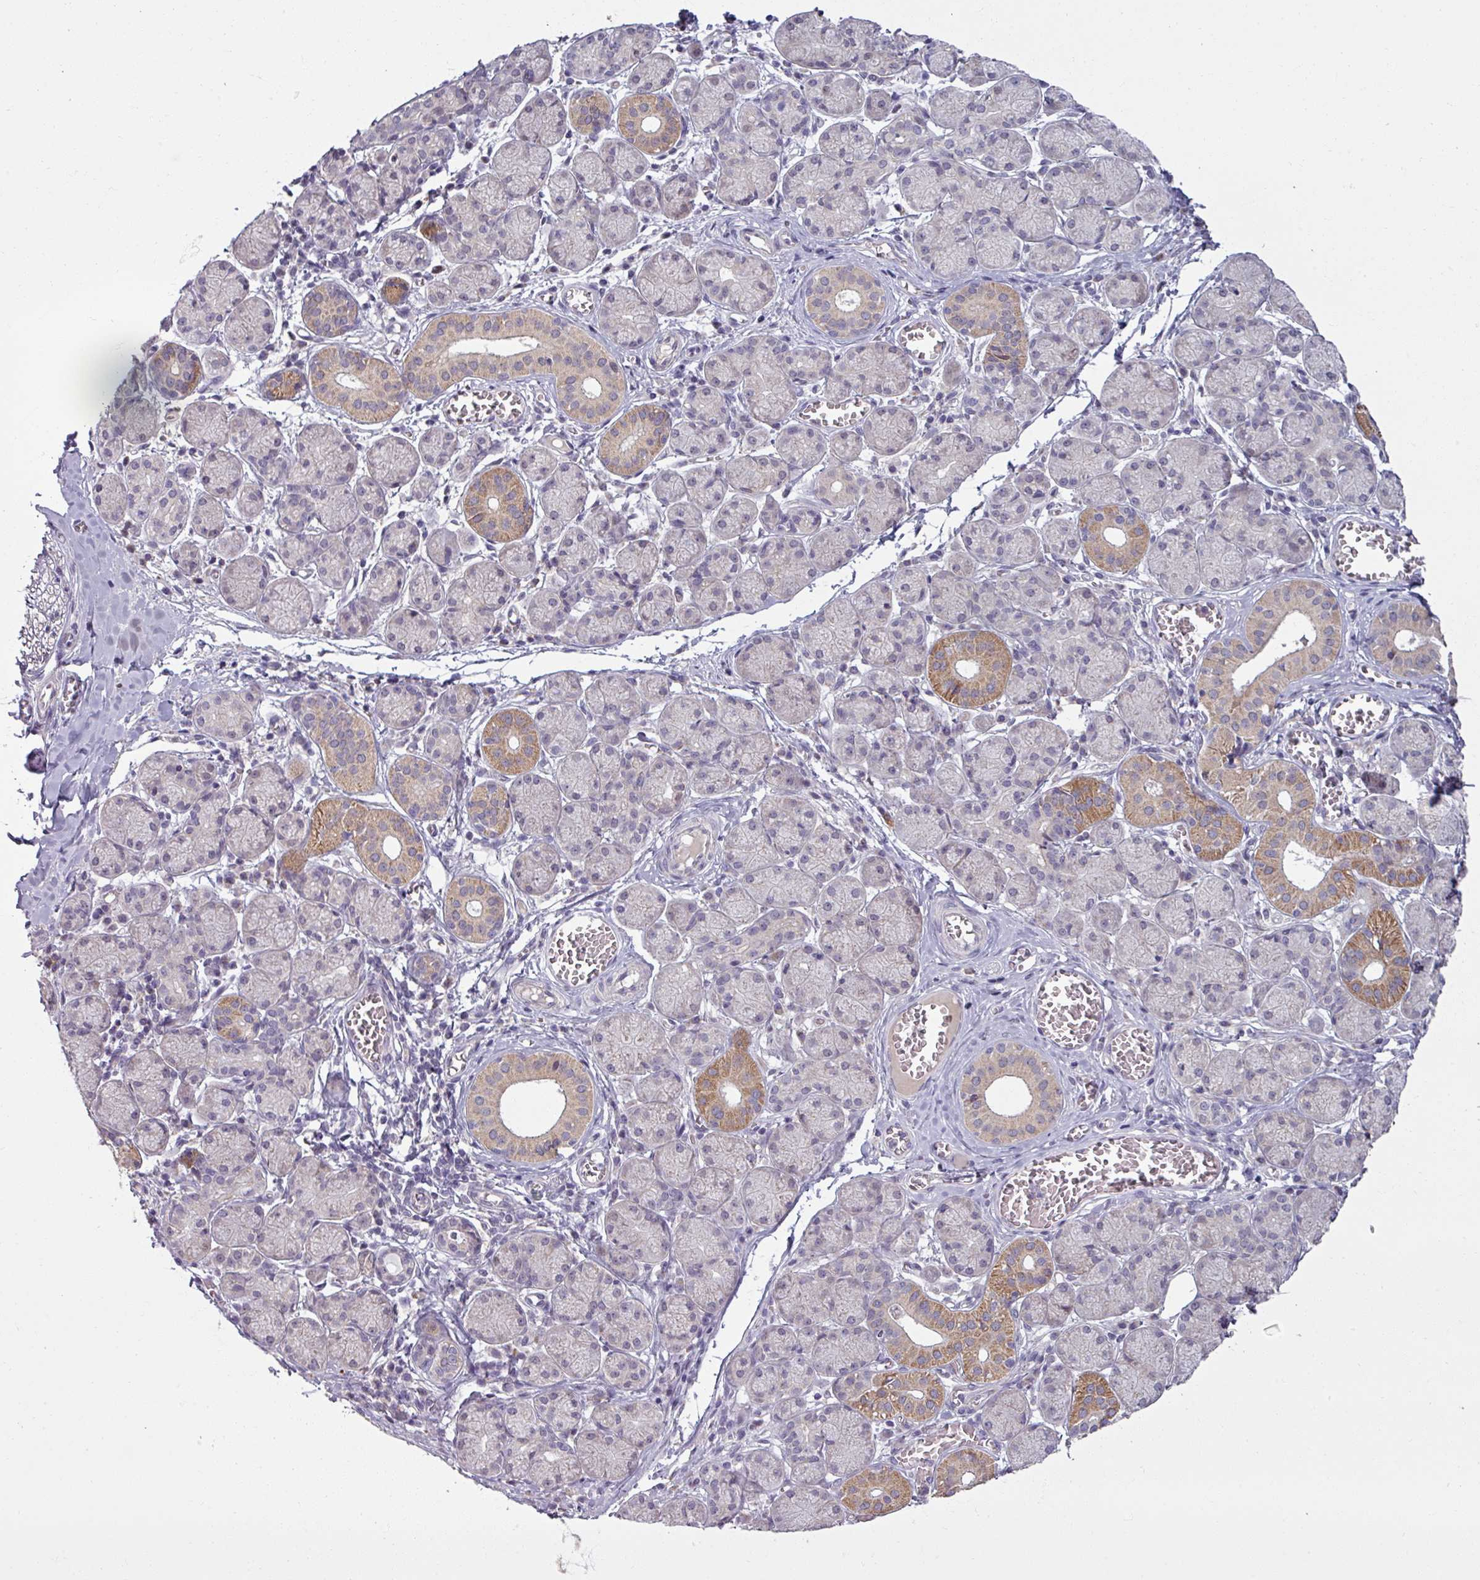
{"staining": {"intensity": "moderate", "quantity": "<25%", "location": "cytoplasmic/membranous"}, "tissue": "salivary gland", "cell_type": "Glandular cells", "image_type": "normal", "snomed": [{"axis": "morphology", "description": "Normal tissue, NOS"}, {"axis": "topography", "description": "Salivary gland"}], "caption": "A brown stain shows moderate cytoplasmic/membranous staining of a protein in glandular cells of normal salivary gland.", "gene": "OGFOD3", "patient": {"sex": "female", "age": 24}}